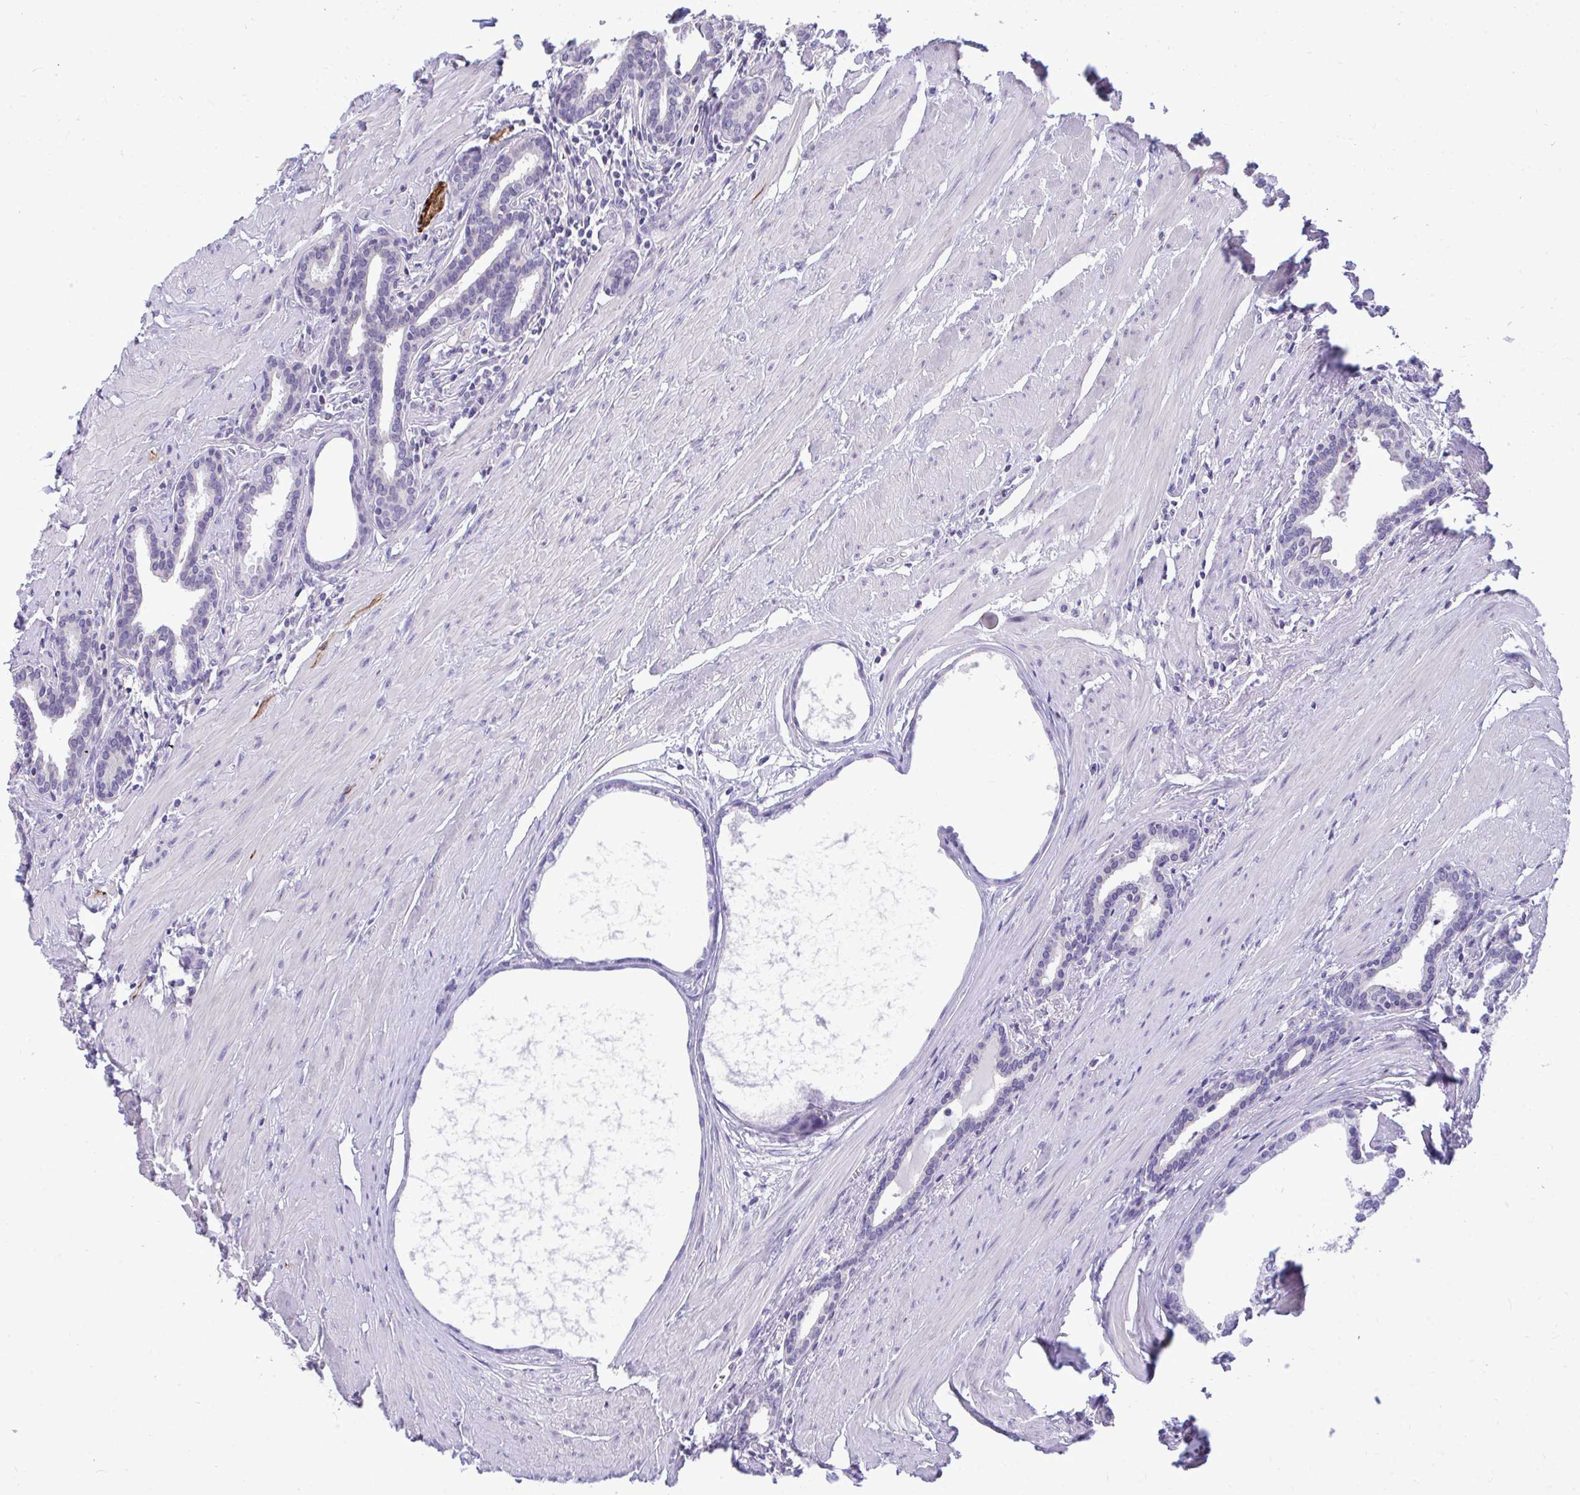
{"staining": {"intensity": "negative", "quantity": "none", "location": "none"}, "tissue": "prostate", "cell_type": "Glandular cells", "image_type": "normal", "snomed": [{"axis": "morphology", "description": "Normal tissue, NOS"}, {"axis": "topography", "description": "Prostate"}, {"axis": "topography", "description": "Peripheral nerve tissue"}], "caption": "Prostate stained for a protein using immunohistochemistry shows no staining glandular cells.", "gene": "PIGK", "patient": {"sex": "male", "age": 55}}